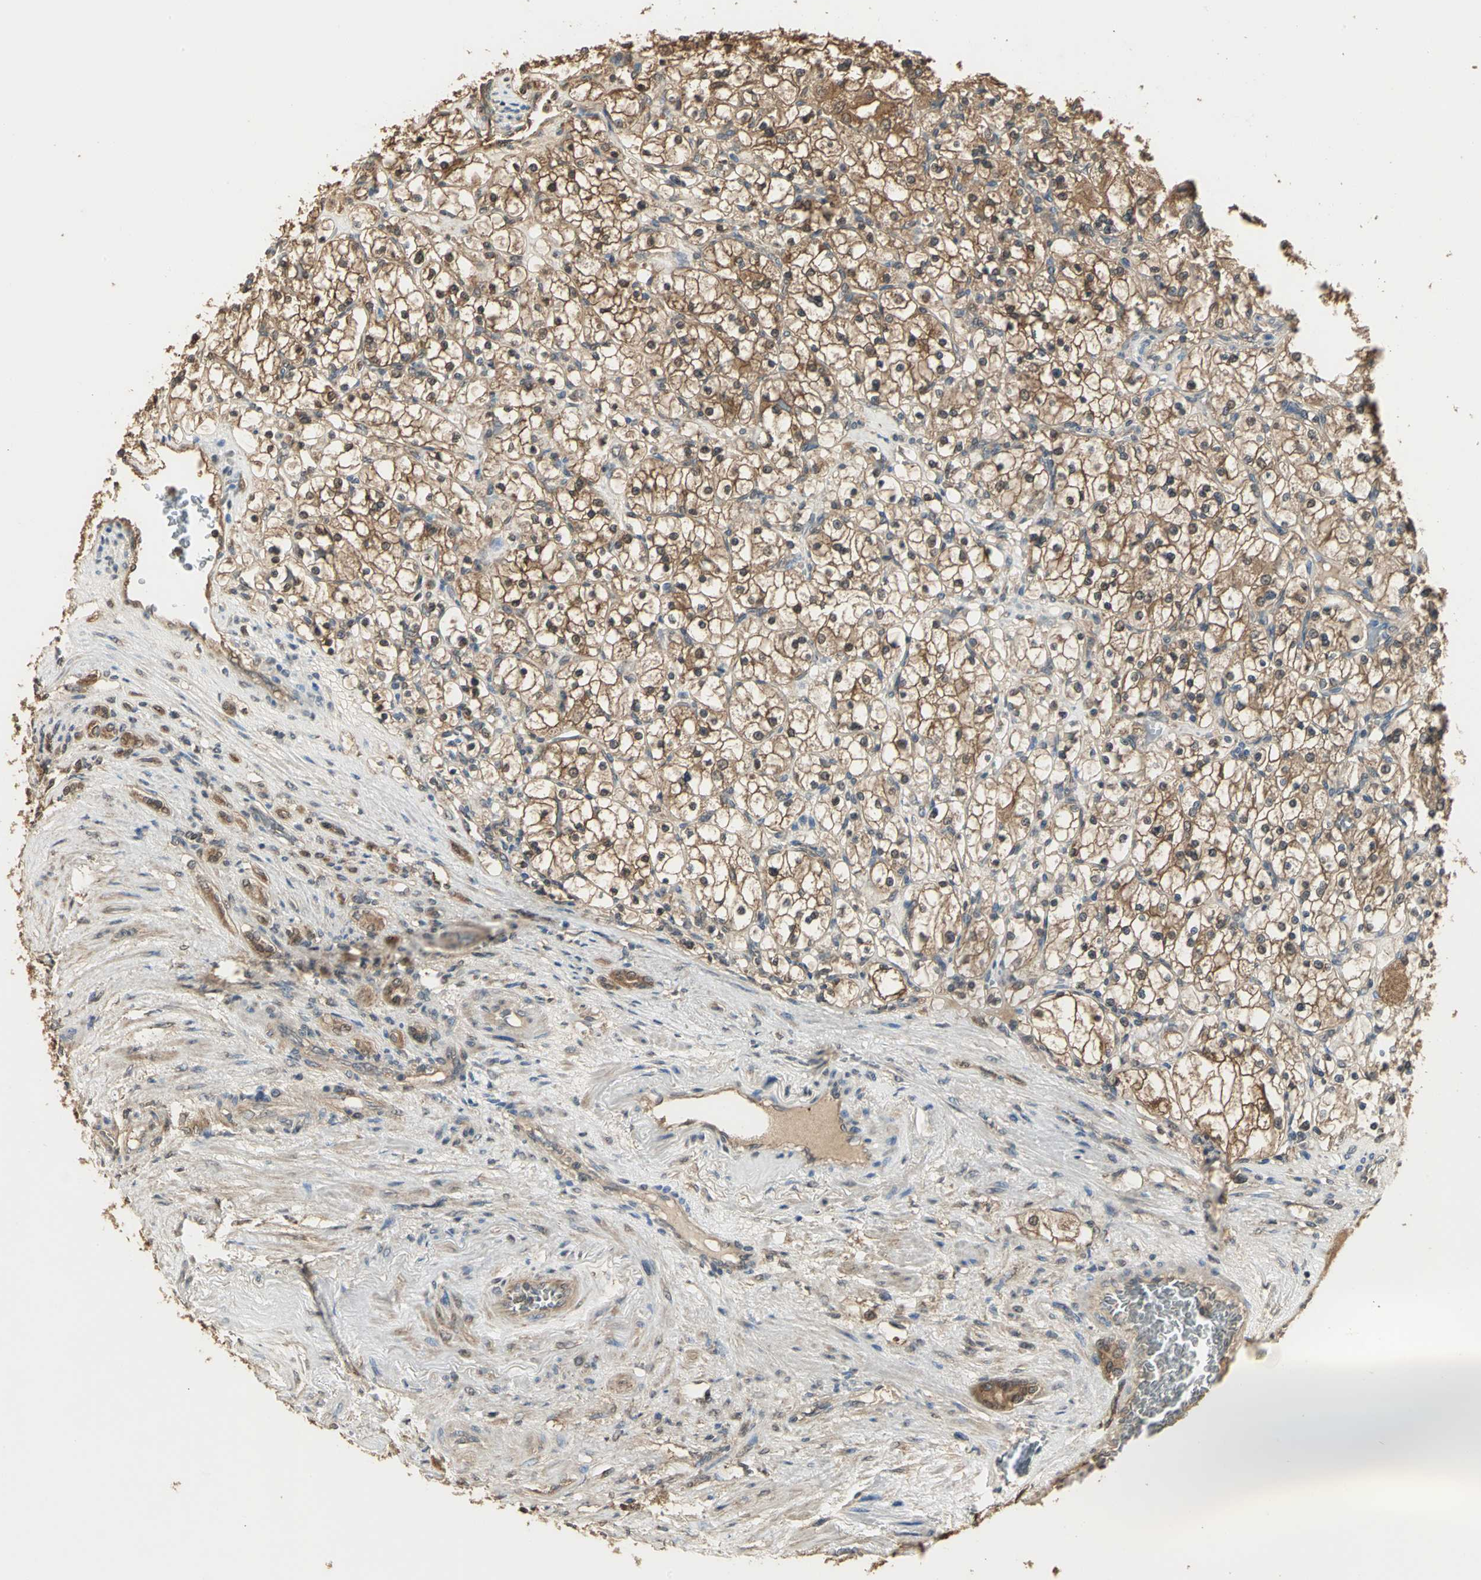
{"staining": {"intensity": "moderate", "quantity": ">75%", "location": "cytoplasmic/membranous"}, "tissue": "renal cancer", "cell_type": "Tumor cells", "image_type": "cancer", "snomed": [{"axis": "morphology", "description": "Adenocarcinoma, NOS"}, {"axis": "topography", "description": "Kidney"}], "caption": "Immunohistochemical staining of renal cancer (adenocarcinoma) demonstrates medium levels of moderate cytoplasmic/membranous protein positivity in approximately >75% of tumor cells. Using DAB (brown) and hematoxylin (blue) stains, captured at high magnification using brightfield microscopy.", "gene": "PARK7", "patient": {"sex": "female", "age": 83}}